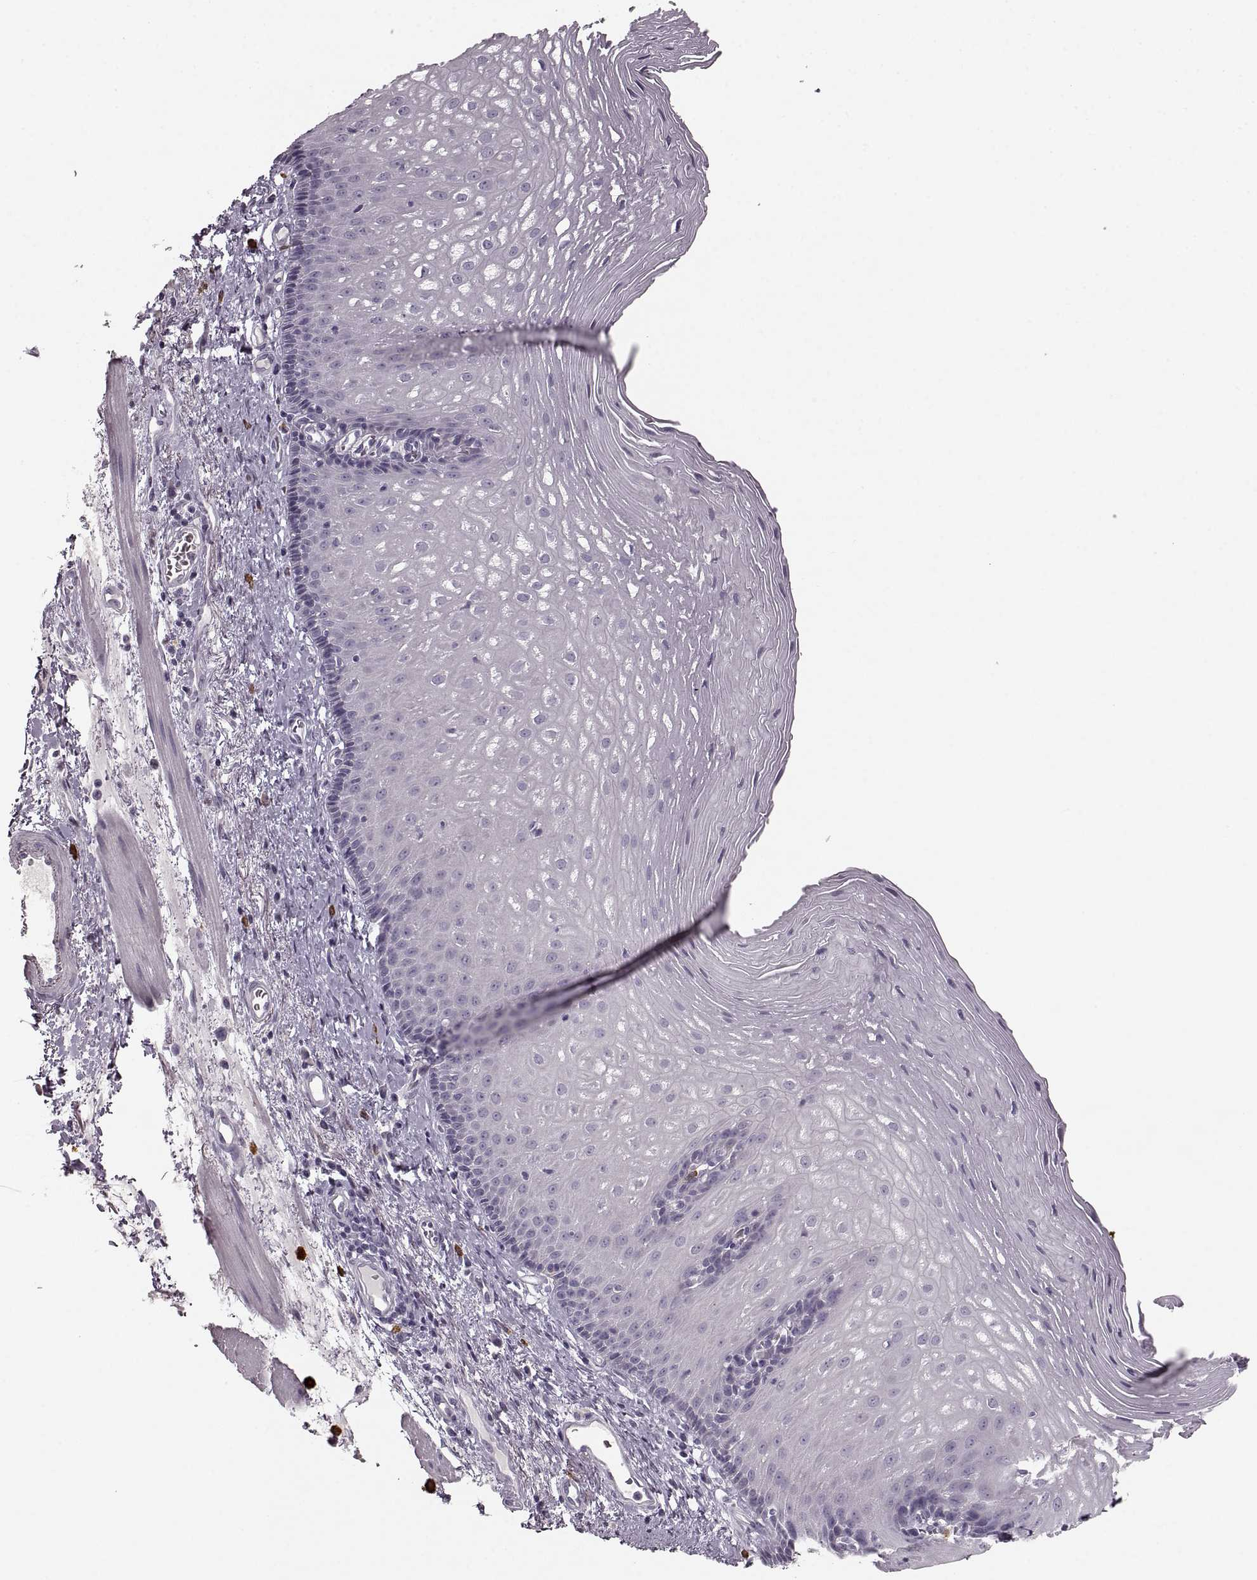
{"staining": {"intensity": "negative", "quantity": "none", "location": "none"}, "tissue": "esophagus", "cell_type": "Squamous epithelial cells", "image_type": "normal", "snomed": [{"axis": "morphology", "description": "Normal tissue, NOS"}, {"axis": "topography", "description": "Esophagus"}], "caption": "A histopathology image of esophagus stained for a protein exhibits no brown staining in squamous epithelial cells. (Brightfield microscopy of DAB (3,3'-diaminobenzidine) immunohistochemistry (IHC) at high magnification).", "gene": "CNTN1", "patient": {"sex": "male", "age": 76}}